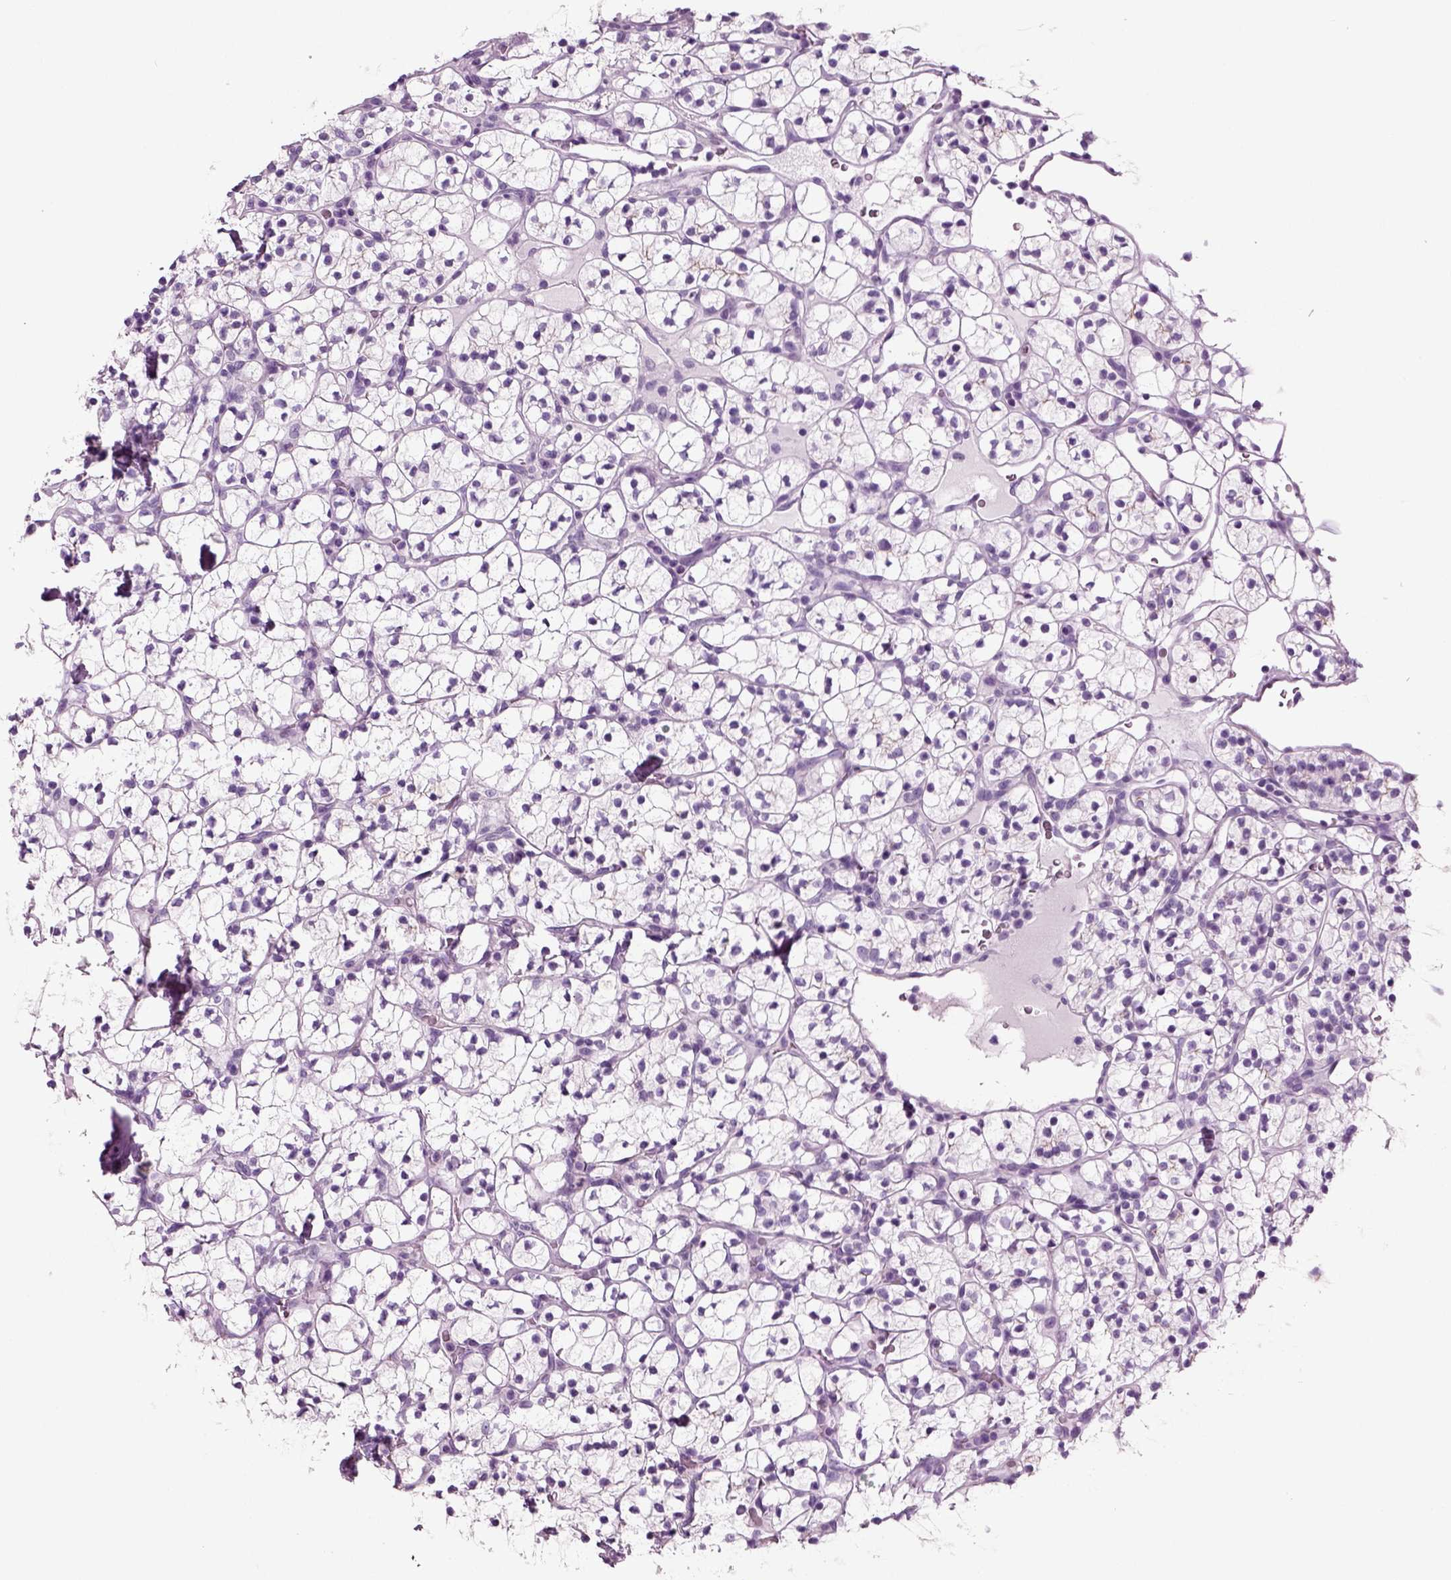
{"staining": {"intensity": "negative", "quantity": "none", "location": "none"}, "tissue": "renal cancer", "cell_type": "Tumor cells", "image_type": "cancer", "snomed": [{"axis": "morphology", "description": "Adenocarcinoma, NOS"}, {"axis": "topography", "description": "Kidney"}], "caption": "A high-resolution micrograph shows immunohistochemistry (IHC) staining of renal adenocarcinoma, which shows no significant positivity in tumor cells. The staining is performed using DAB brown chromogen with nuclei counter-stained in using hematoxylin.", "gene": "CRABP1", "patient": {"sex": "female", "age": 89}}